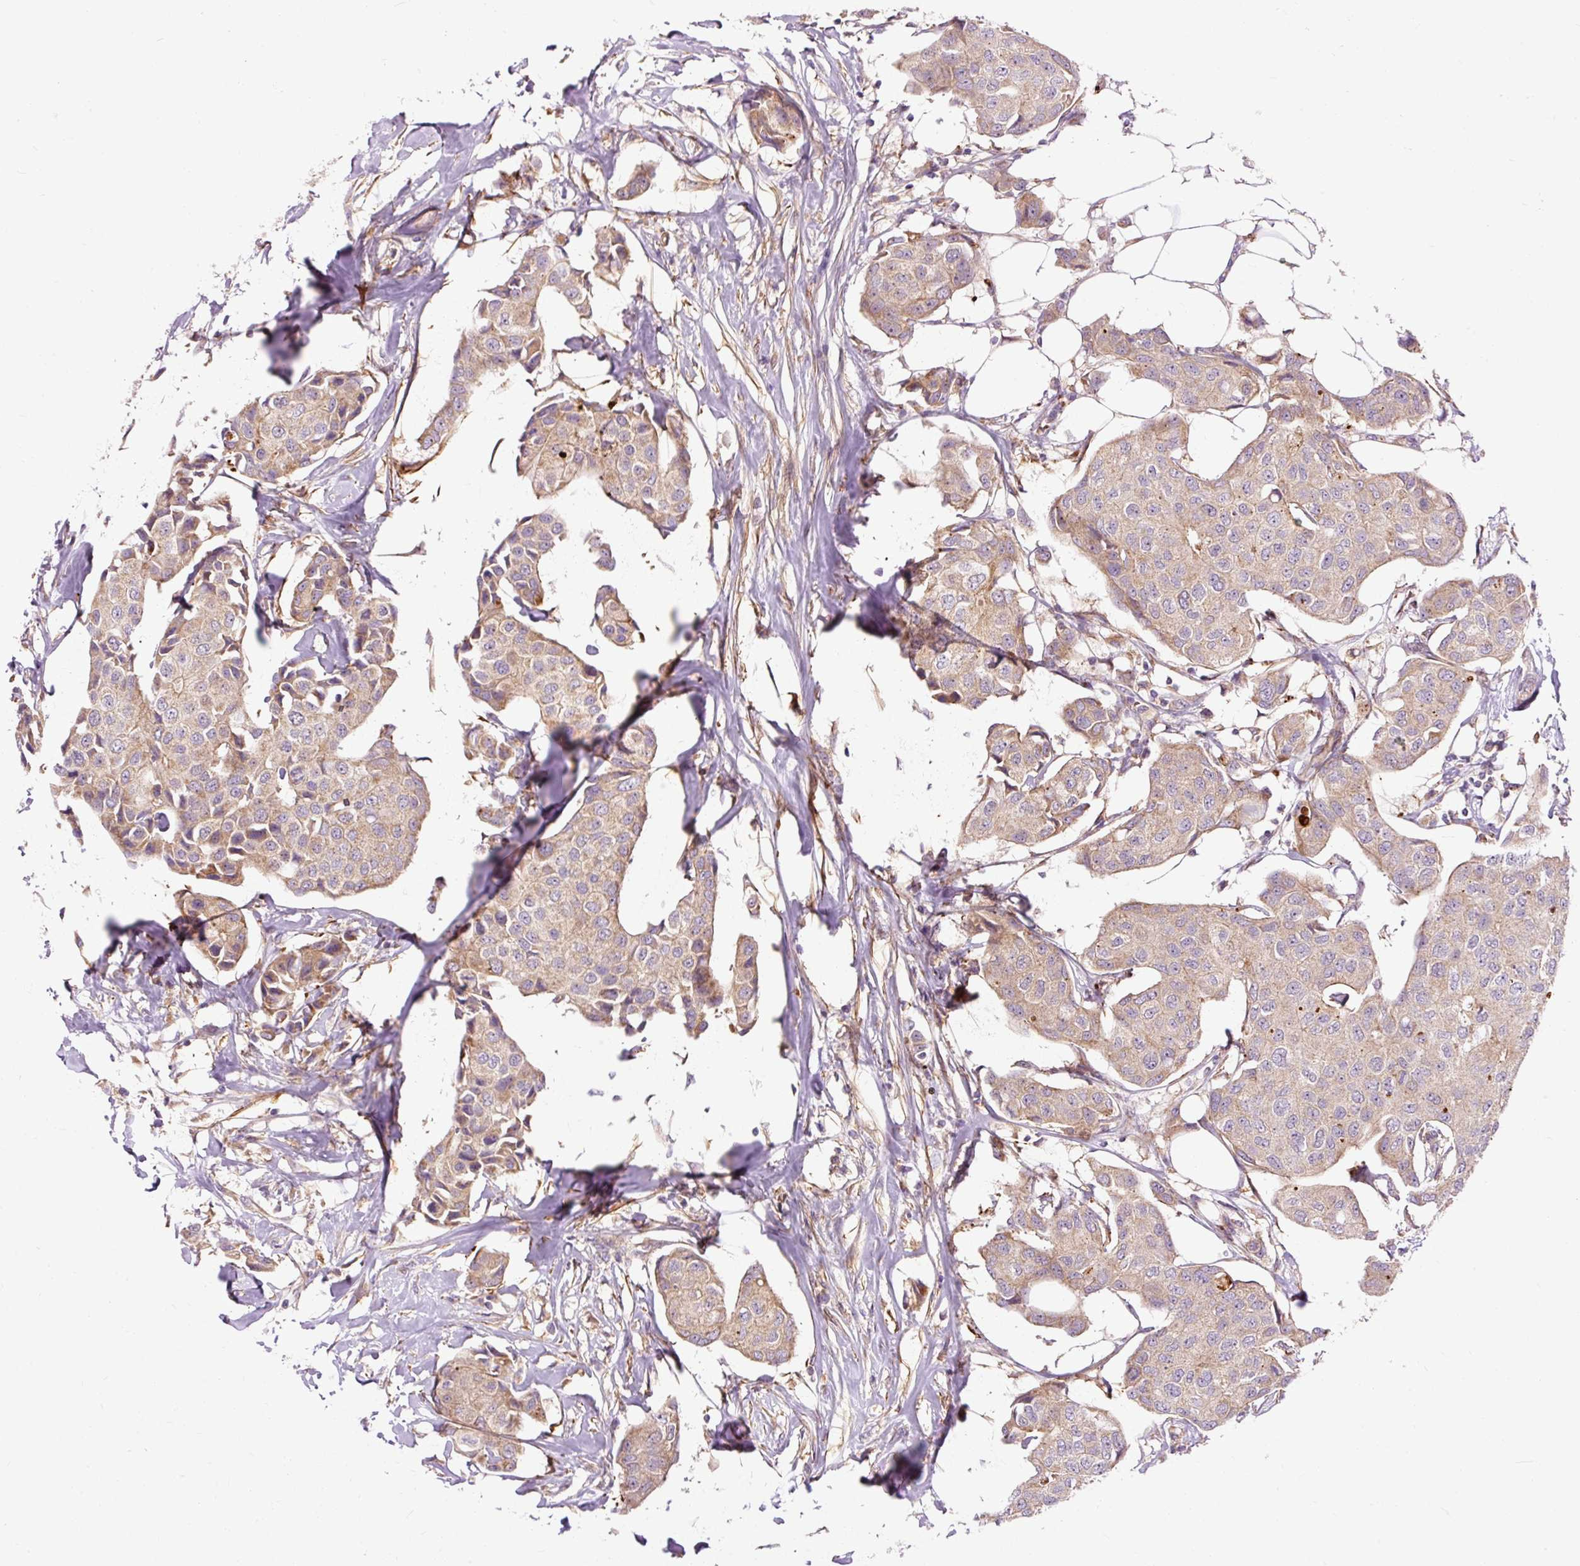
{"staining": {"intensity": "moderate", "quantity": "25%-75%", "location": "cytoplasmic/membranous"}, "tissue": "breast cancer", "cell_type": "Tumor cells", "image_type": "cancer", "snomed": [{"axis": "morphology", "description": "Duct carcinoma"}, {"axis": "topography", "description": "Breast"}, {"axis": "topography", "description": "Lymph node"}], "caption": "Immunohistochemistry (IHC) (DAB) staining of human breast invasive ductal carcinoma displays moderate cytoplasmic/membranous protein positivity in about 25%-75% of tumor cells.", "gene": "RIPOR3", "patient": {"sex": "female", "age": 80}}